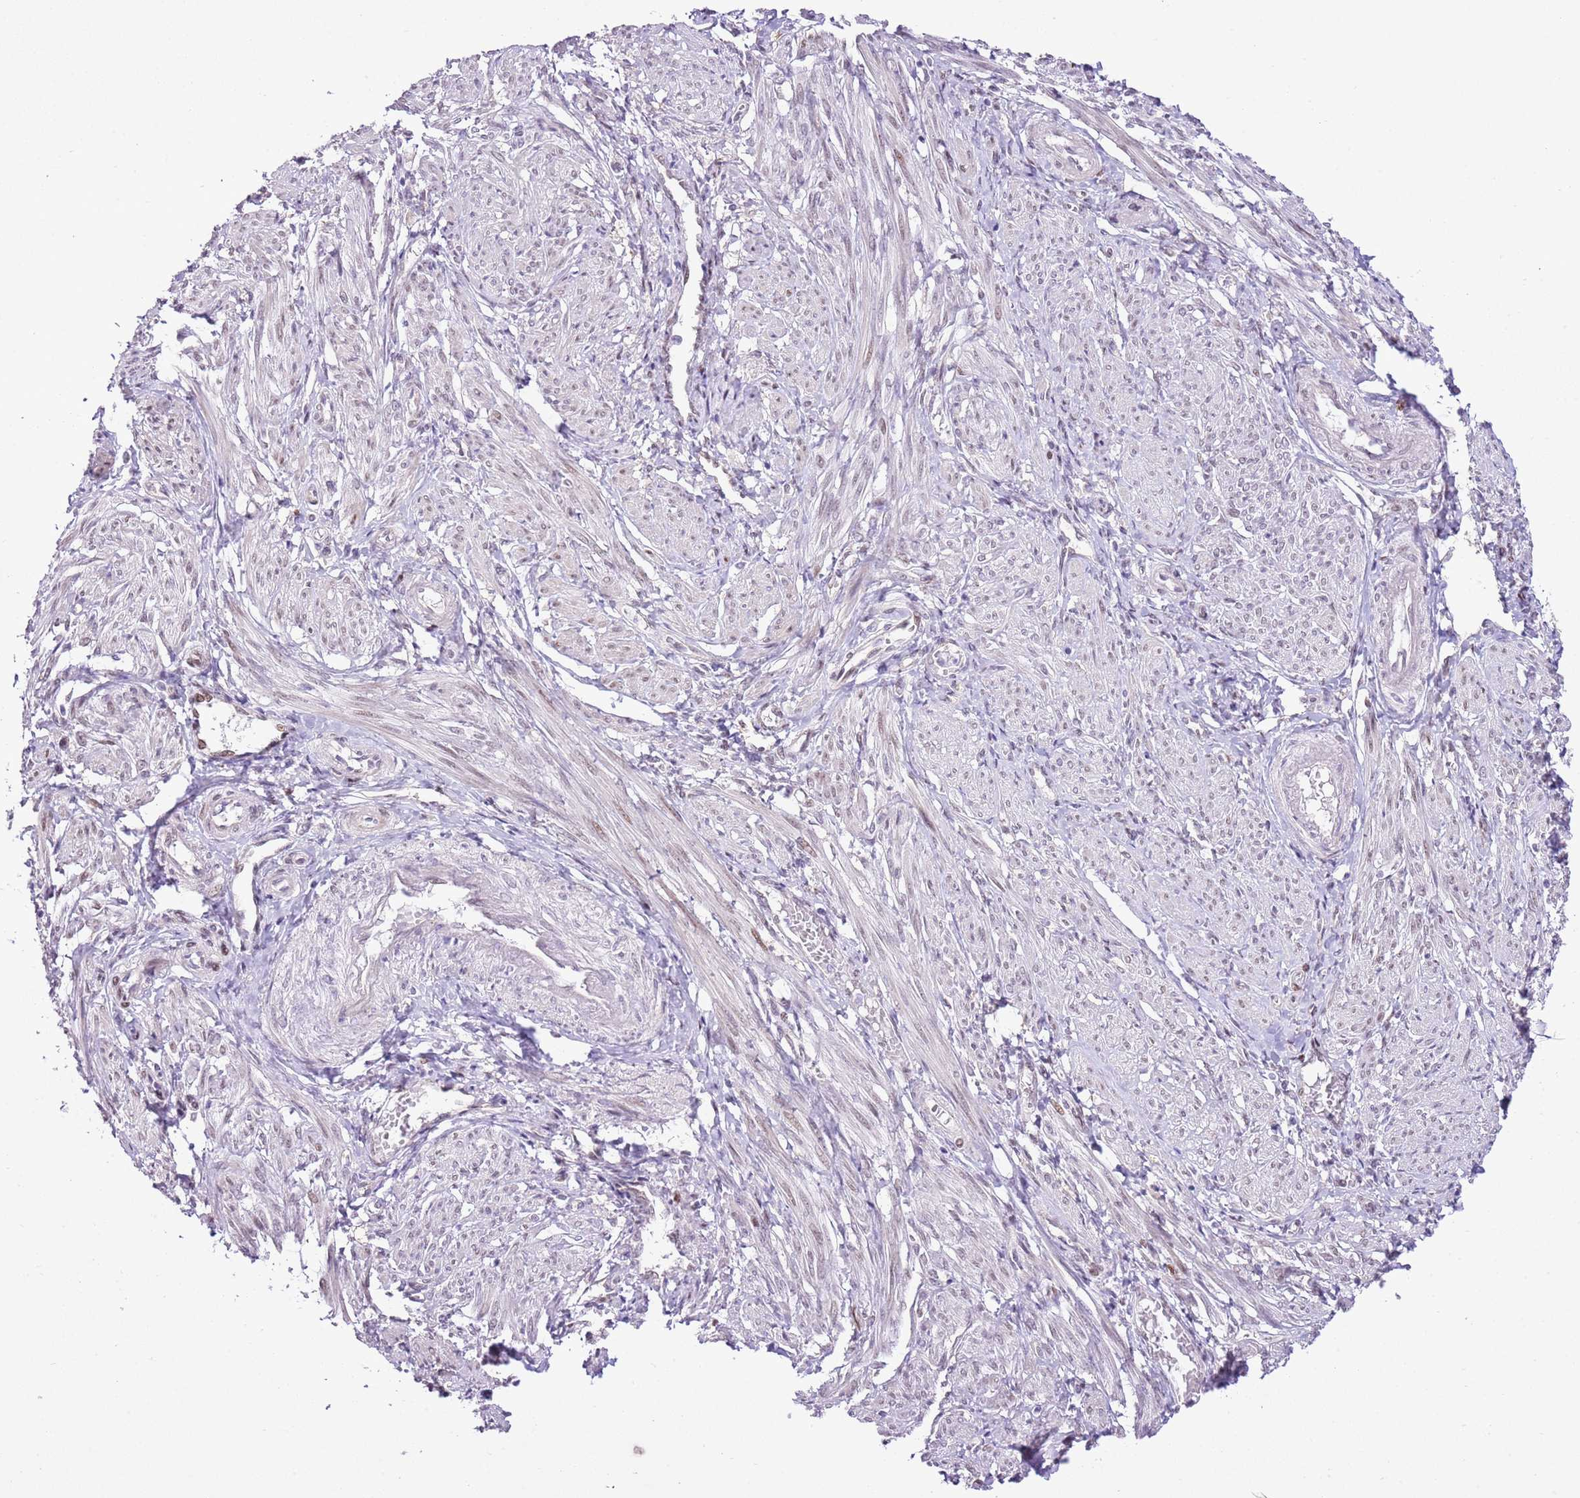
{"staining": {"intensity": "moderate", "quantity": "25%-75%", "location": "nuclear"}, "tissue": "smooth muscle", "cell_type": "Smooth muscle cells", "image_type": "normal", "snomed": [{"axis": "morphology", "description": "Normal tissue, NOS"}, {"axis": "topography", "description": "Smooth muscle"}], "caption": "Immunohistochemistry (IHC) photomicrograph of benign smooth muscle: smooth muscle stained using immunohistochemistry (IHC) displays medium levels of moderate protein expression localized specifically in the nuclear of smooth muscle cells, appearing as a nuclear brown color.", "gene": "NACC2", "patient": {"sex": "female", "age": 39}}